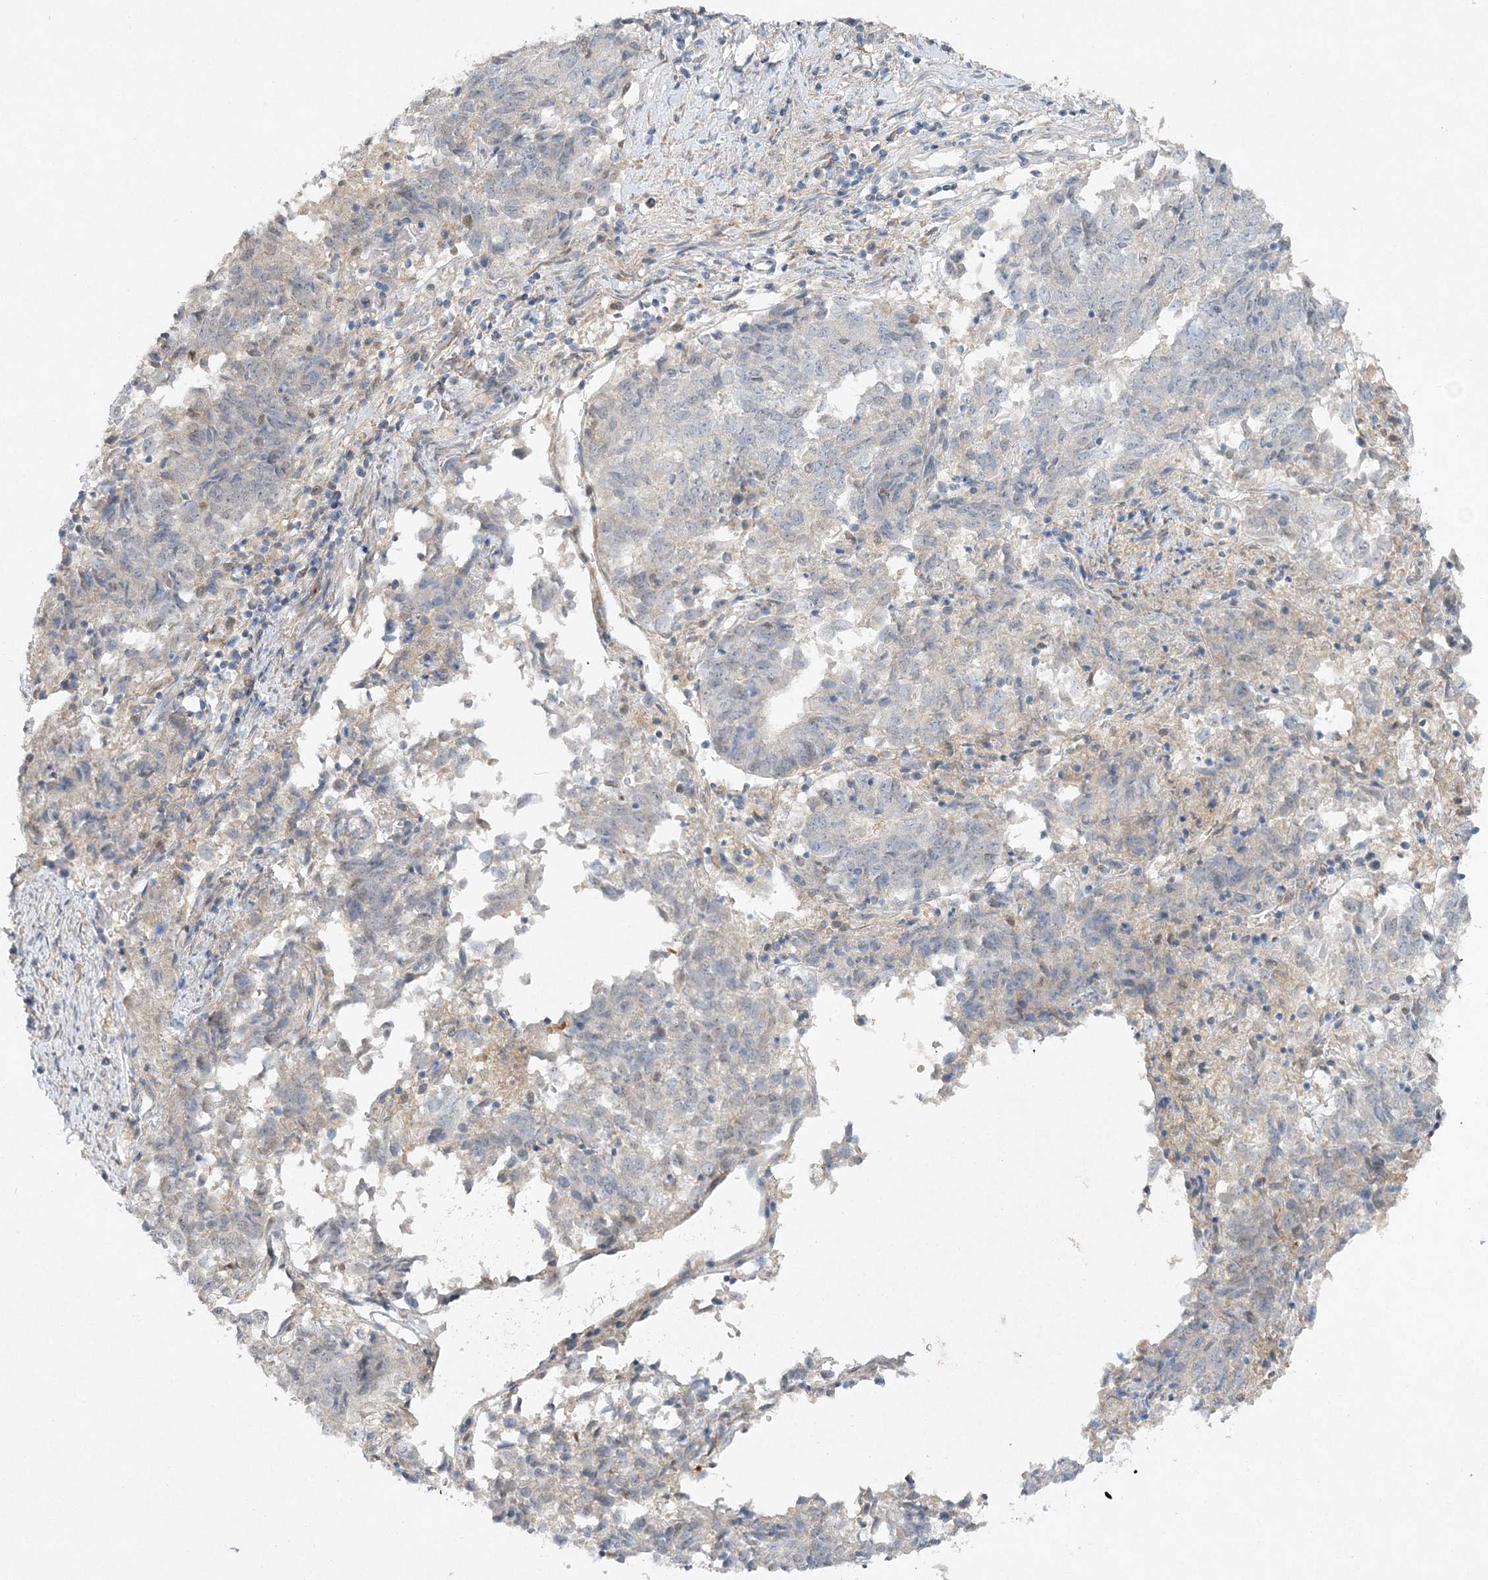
{"staining": {"intensity": "negative", "quantity": "none", "location": "none"}, "tissue": "endometrial cancer", "cell_type": "Tumor cells", "image_type": "cancer", "snomed": [{"axis": "morphology", "description": "Adenocarcinoma, NOS"}, {"axis": "topography", "description": "Endometrium"}], "caption": "Protein analysis of endometrial adenocarcinoma displays no significant staining in tumor cells.", "gene": "MAT2B", "patient": {"sex": "female", "age": 80}}